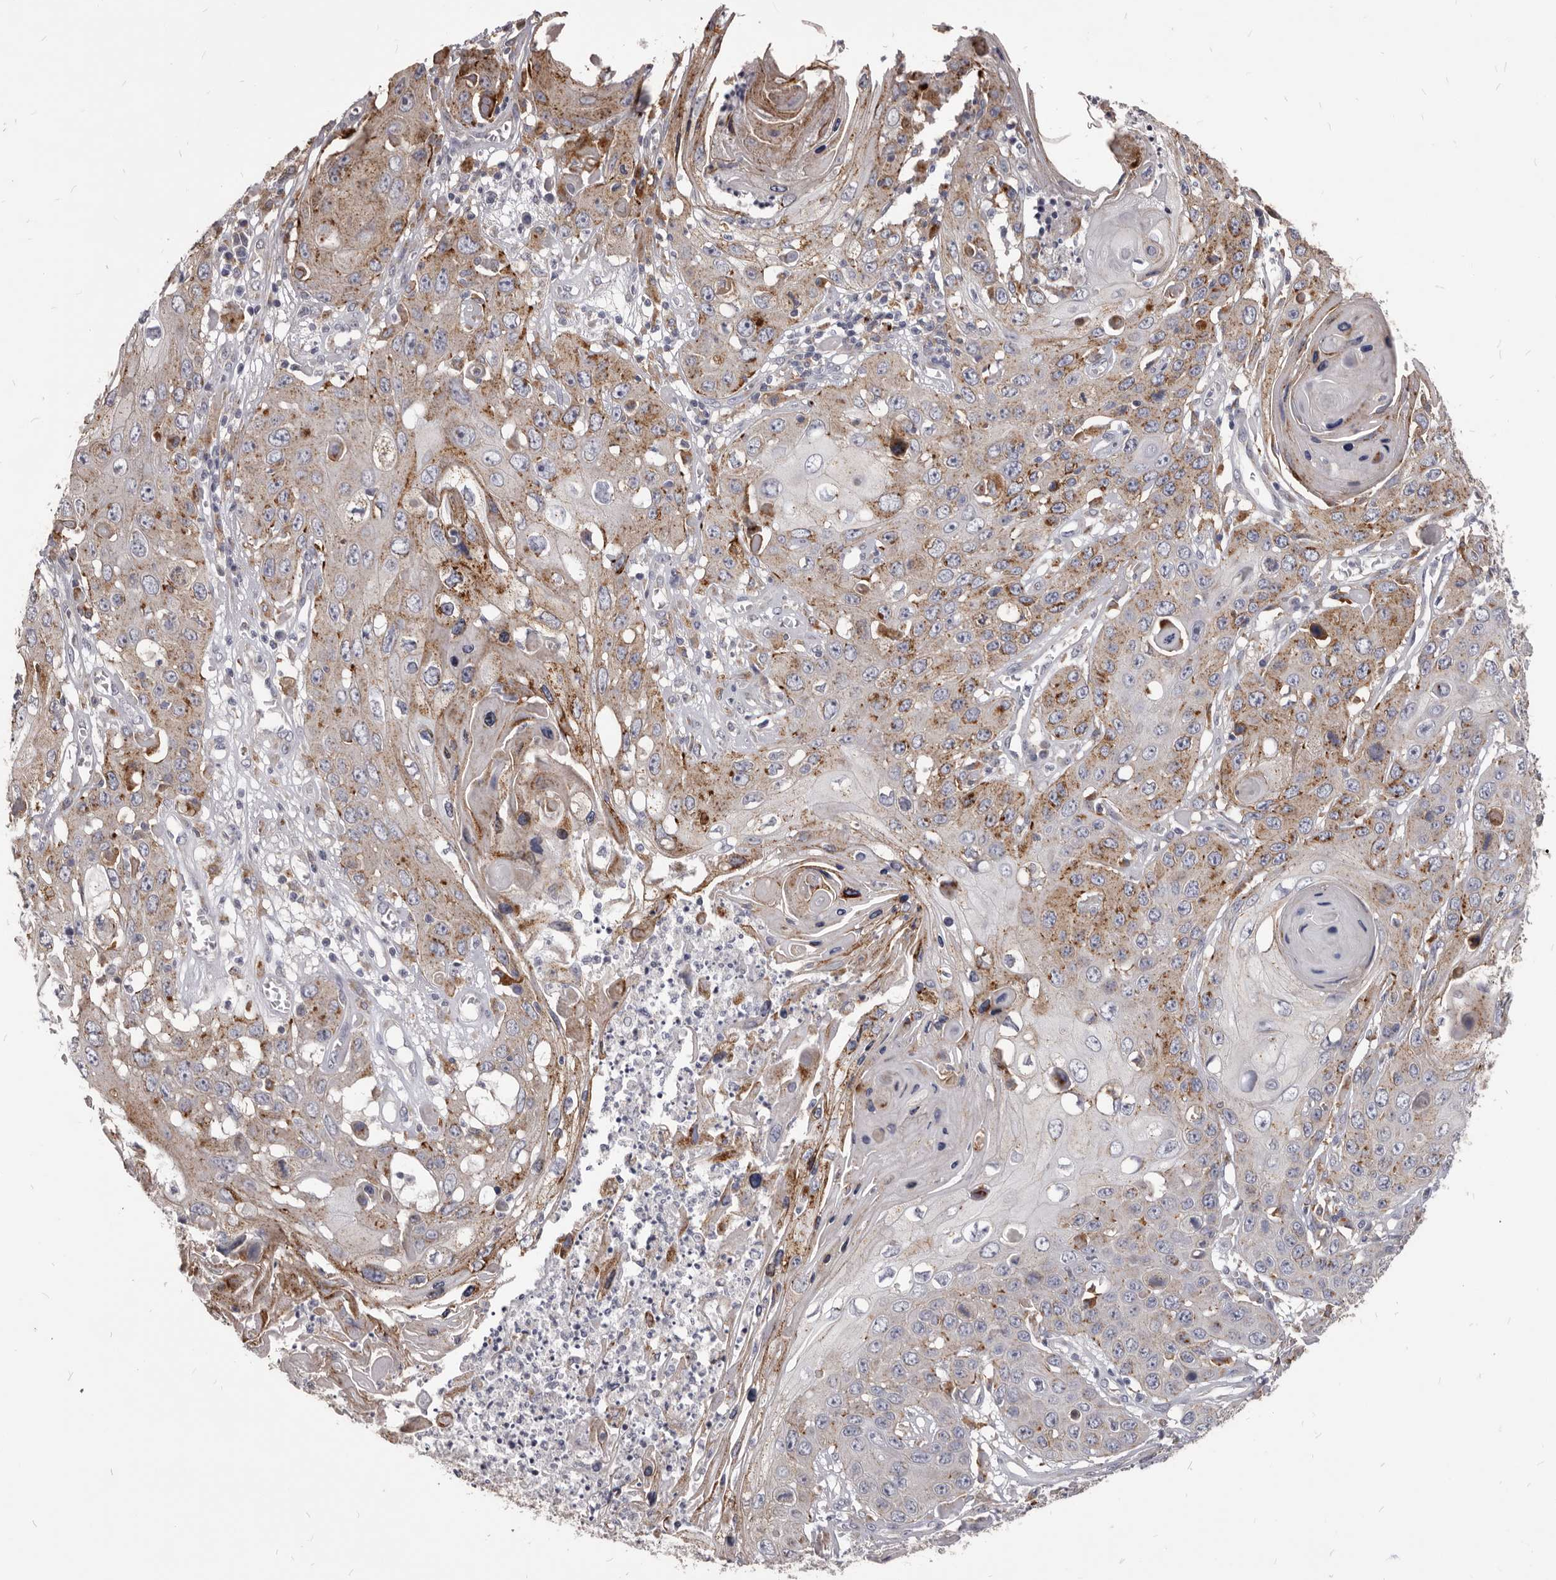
{"staining": {"intensity": "moderate", "quantity": "25%-75%", "location": "cytoplasmic/membranous"}, "tissue": "skin cancer", "cell_type": "Tumor cells", "image_type": "cancer", "snomed": [{"axis": "morphology", "description": "Squamous cell carcinoma, NOS"}, {"axis": "topography", "description": "Skin"}], "caption": "Approximately 25%-75% of tumor cells in human skin cancer exhibit moderate cytoplasmic/membranous protein staining as visualized by brown immunohistochemical staining.", "gene": "PI4K2A", "patient": {"sex": "male", "age": 55}}